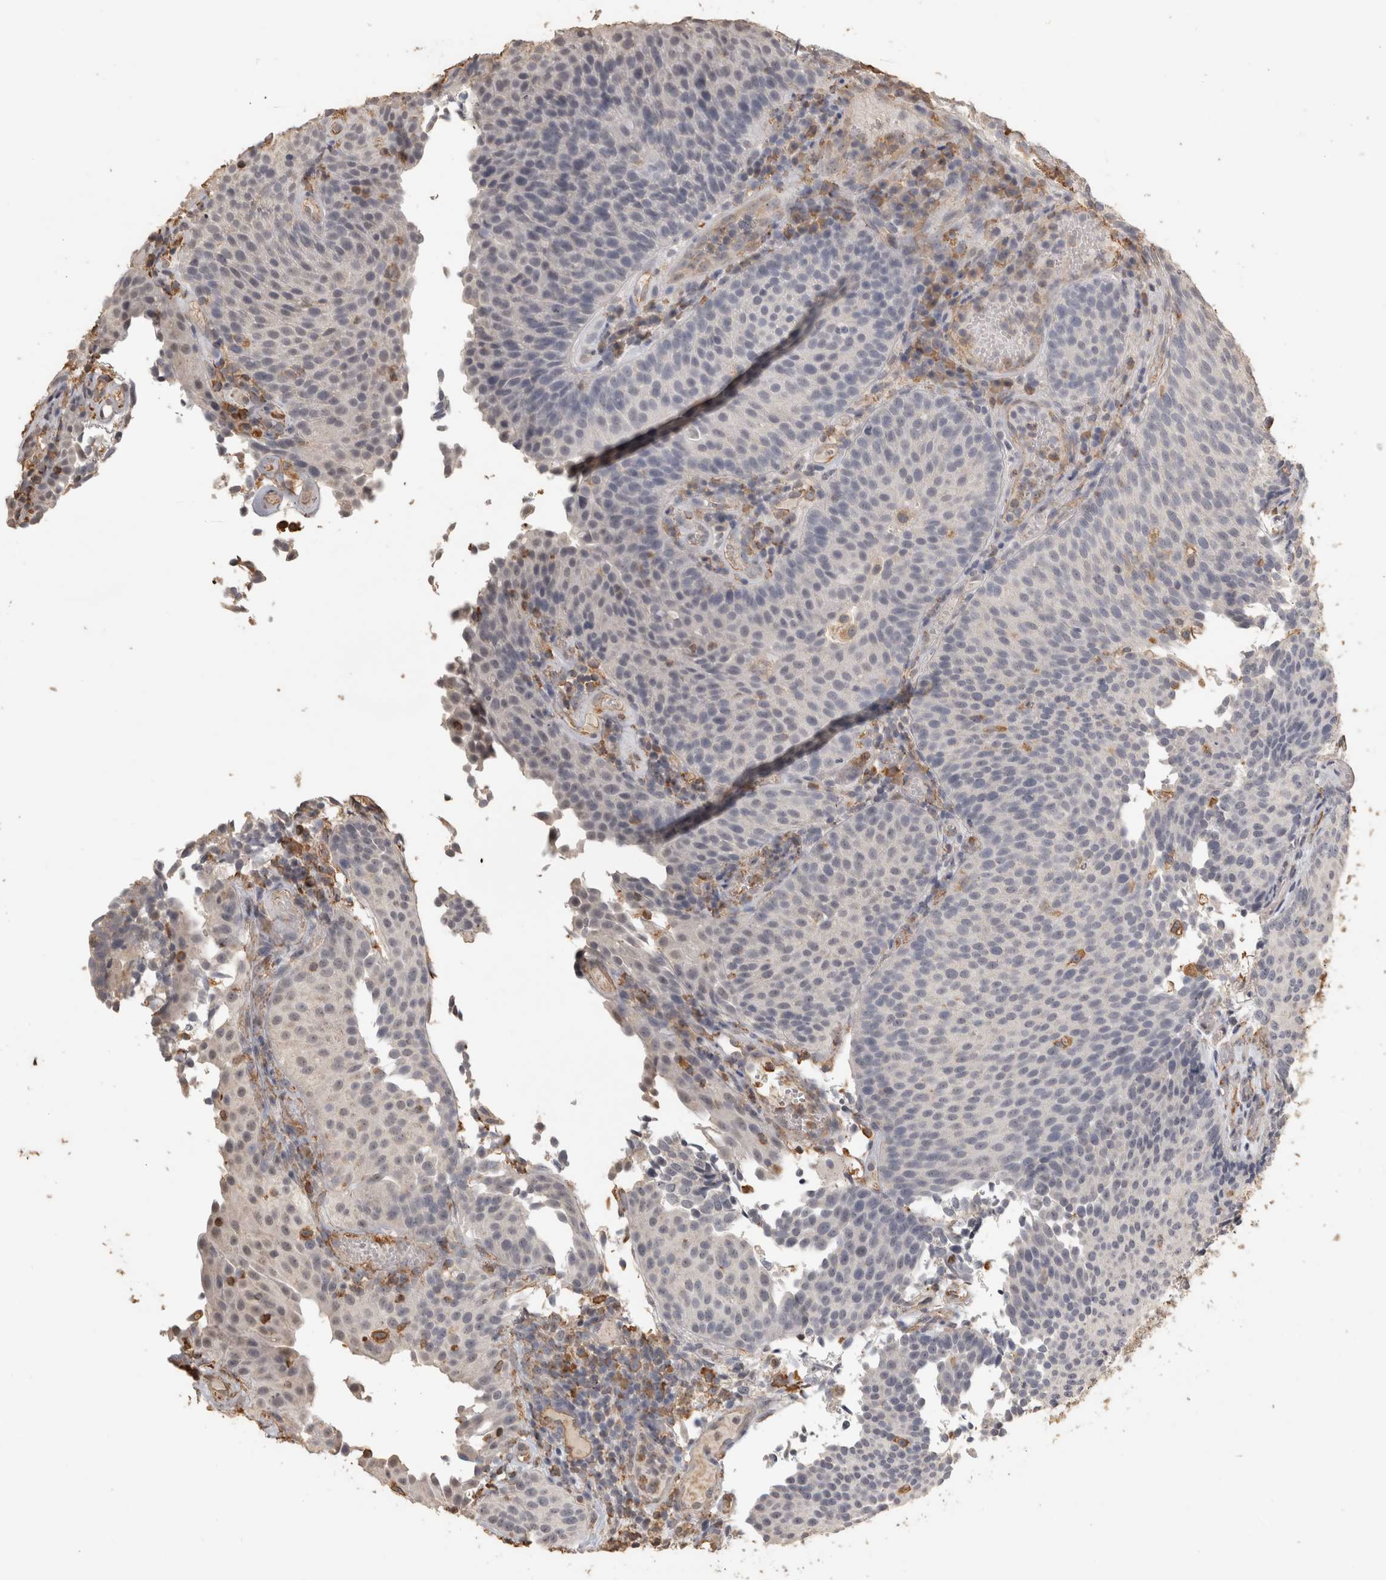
{"staining": {"intensity": "negative", "quantity": "none", "location": "none"}, "tissue": "urothelial cancer", "cell_type": "Tumor cells", "image_type": "cancer", "snomed": [{"axis": "morphology", "description": "Urothelial carcinoma, Low grade"}, {"axis": "topography", "description": "Urinary bladder"}], "caption": "This is an immunohistochemistry (IHC) image of human urothelial carcinoma (low-grade). There is no staining in tumor cells.", "gene": "REPS2", "patient": {"sex": "male", "age": 86}}